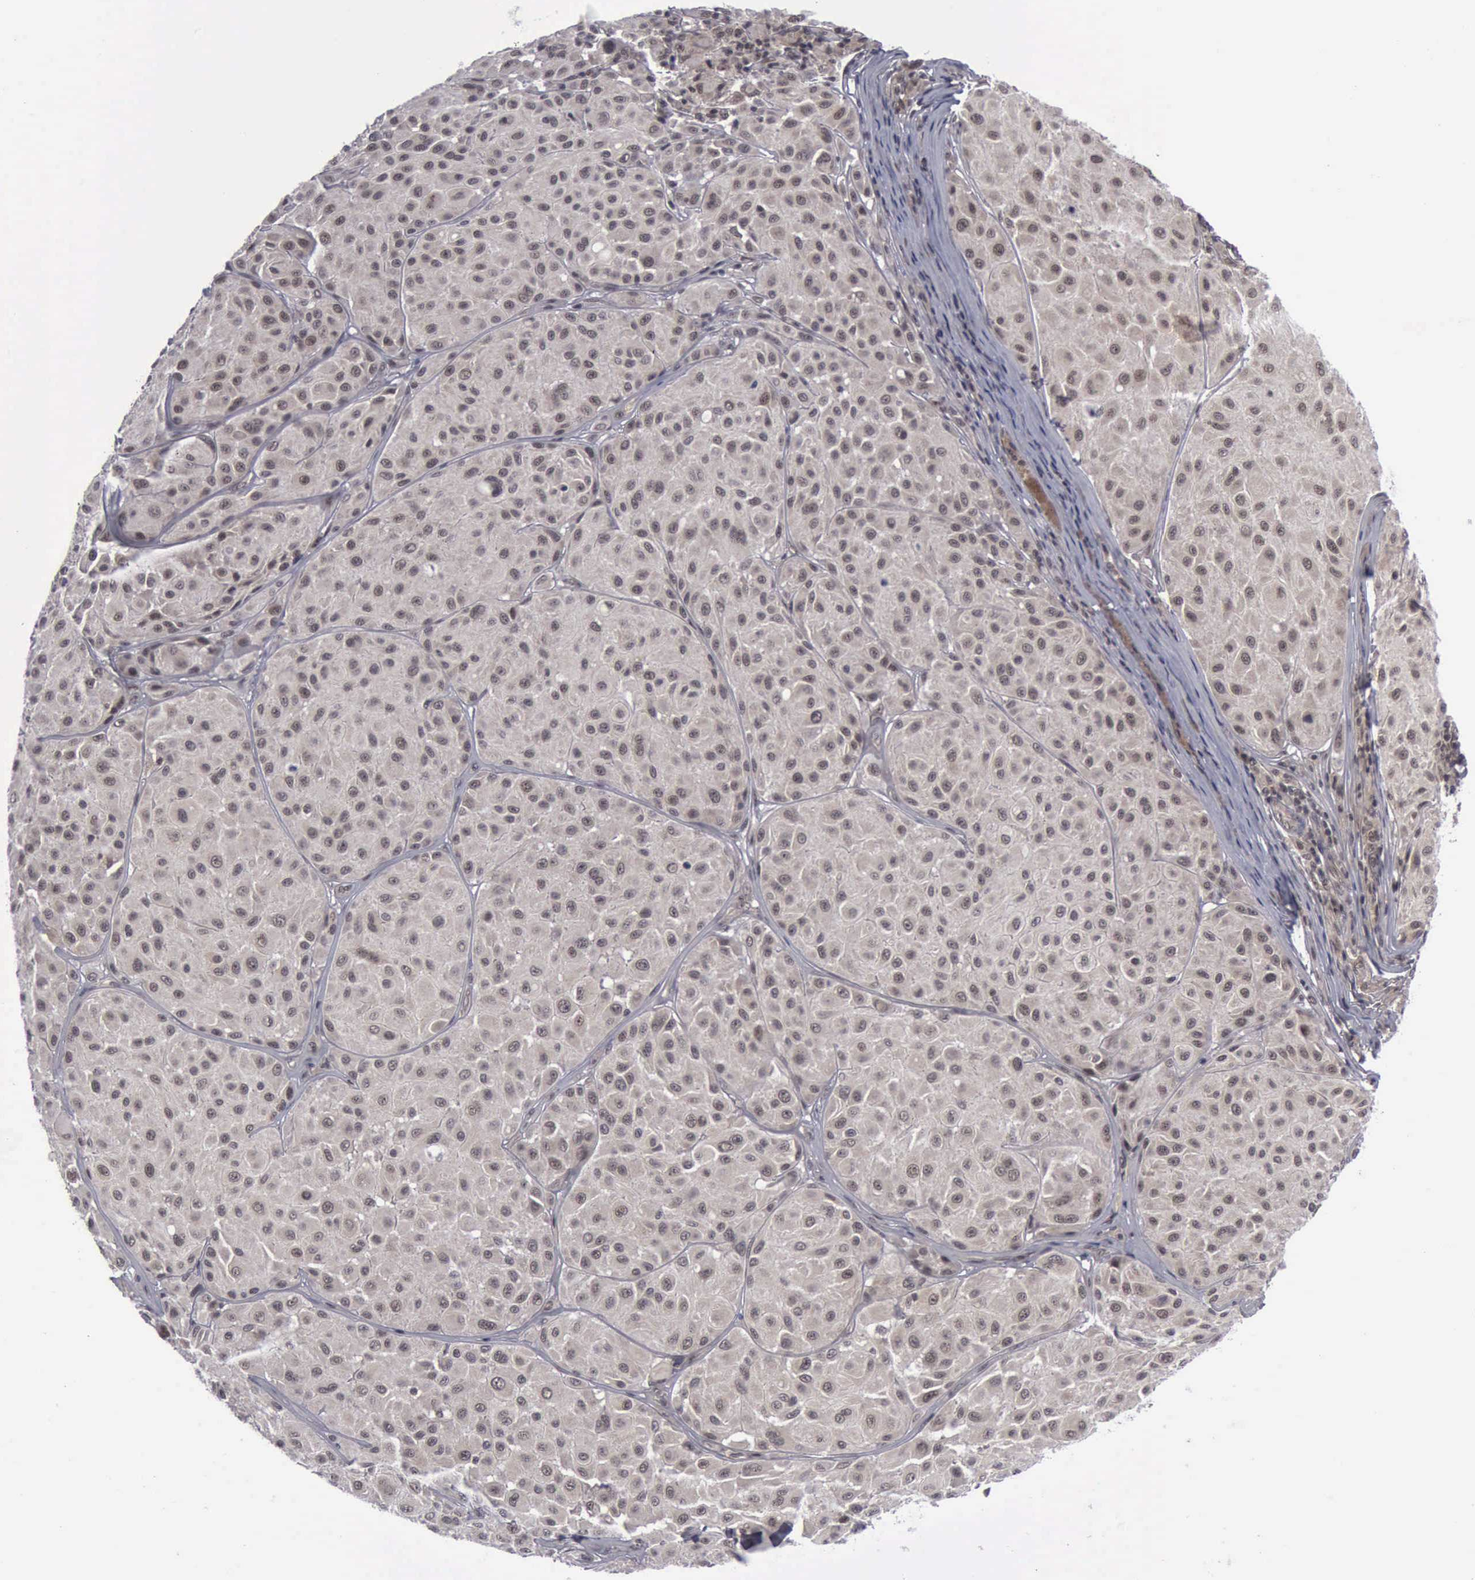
{"staining": {"intensity": "moderate", "quantity": ">75%", "location": "cytoplasmic/membranous,nuclear"}, "tissue": "melanoma", "cell_type": "Tumor cells", "image_type": "cancer", "snomed": [{"axis": "morphology", "description": "Malignant melanoma, NOS"}, {"axis": "topography", "description": "Skin"}], "caption": "This micrograph displays immunohistochemistry staining of human malignant melanoma, with medium moderate cytoplasmic/membranous and nuclear staining in about >75% of tumor cells.", "gene": "ATM", "patient": {"sex": "male", "age": 36}}